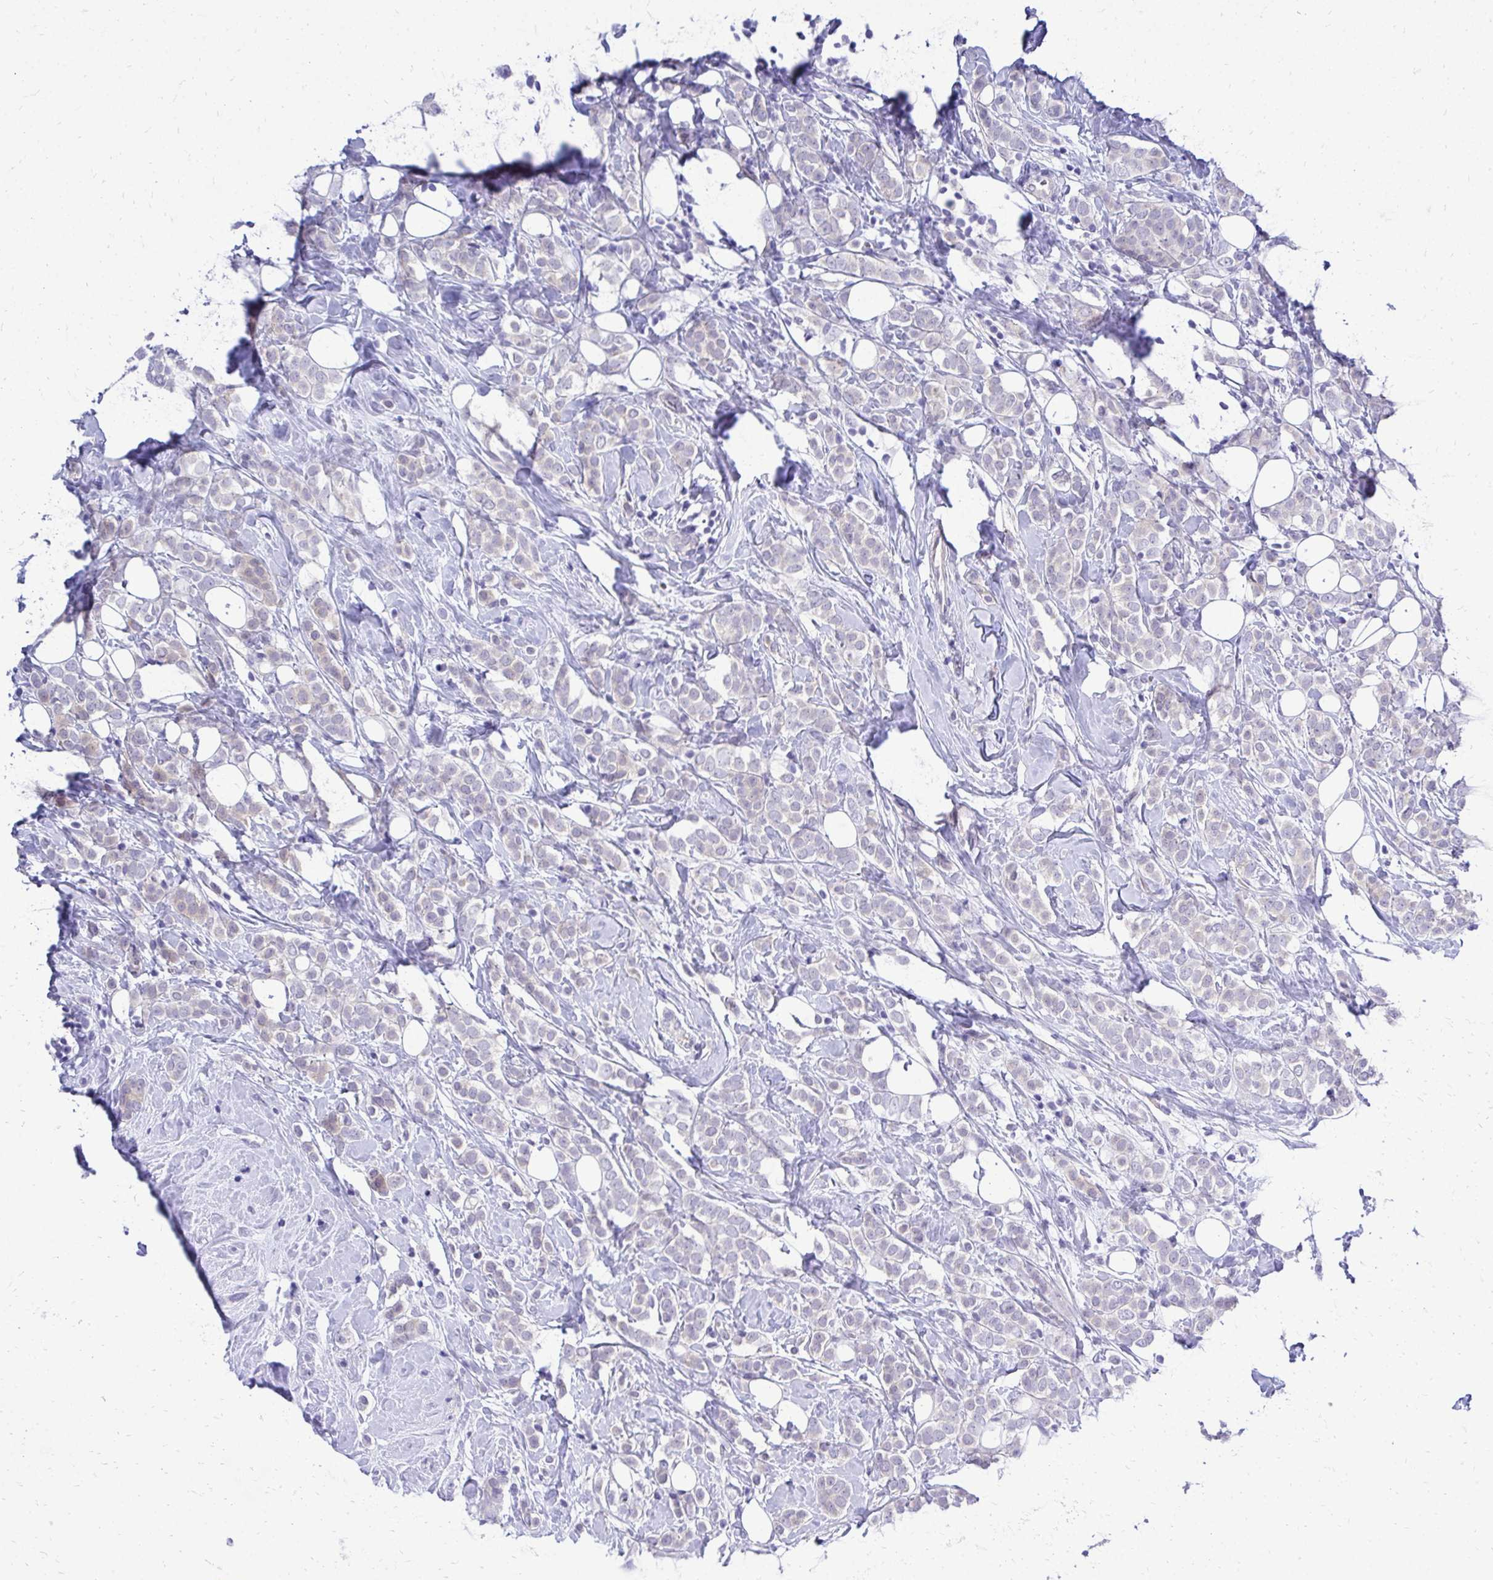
{"staining": {"intensity": "negative", "quantity": "none", "location": "none"}, "tissue": "breast cancer", "cell_type": "Tumor cells", "image_type": "cancer", "snomed": [{"axis": "morphology", "description": "Lobular carcinoma"}, {"axis": "topography", "description": "Breast"}], "caption": "Image shows no protein staining in tumor cells of breast lobular carcinoma tissue. The staining was performed using DAB (3,3'-diaminobenzidine) to visualize the protein expression in brown, while the nuclei were stained in blue with hematoxylin (Magnification: 20x).", "gene": "ZSWIM9", "patient": {"sex": "female", "age": 49}}